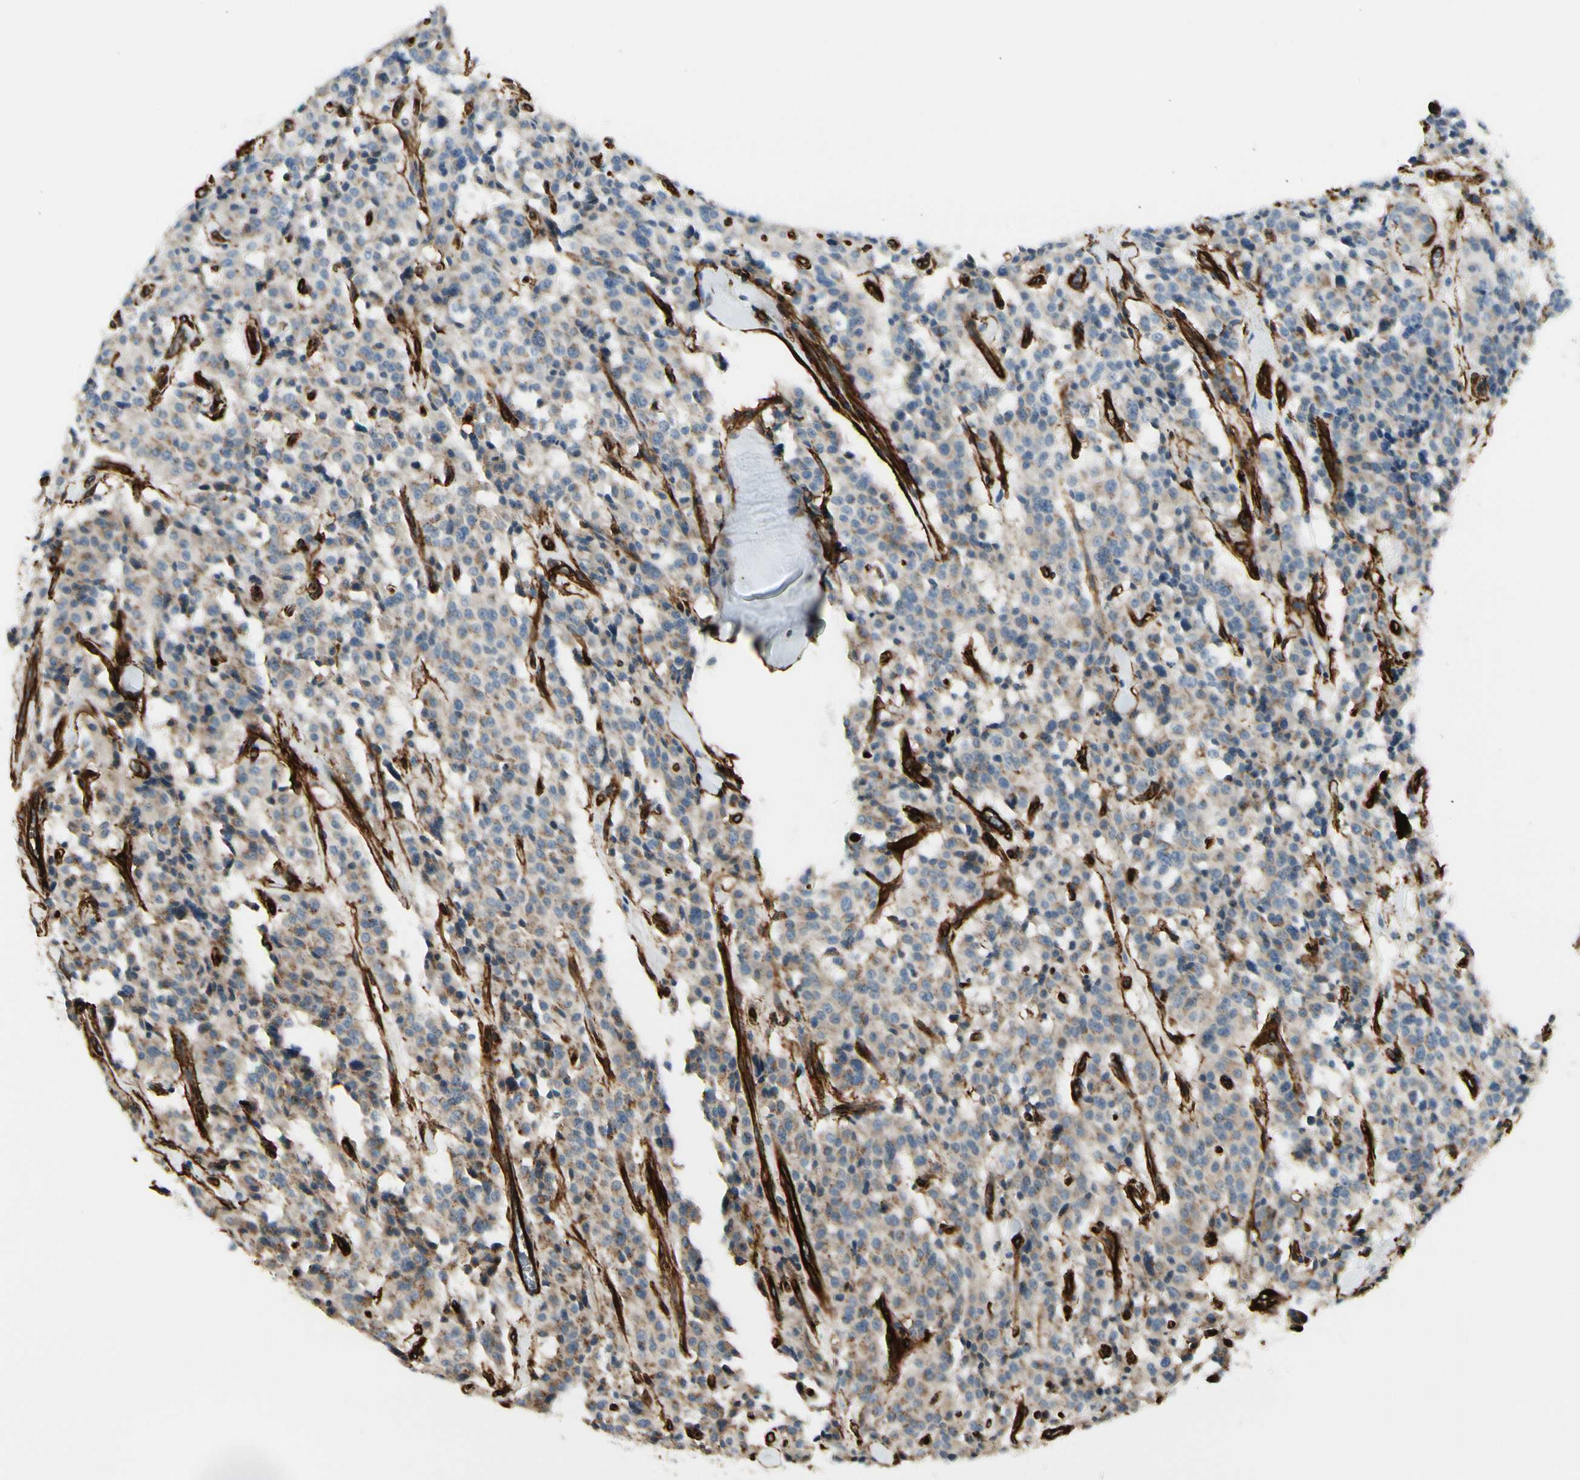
{"staining": {"intensity": "weak", "quantity": "25%-75%", "location": "cytoplasmic/membranous"}, "tissue": "carcinoid", "cell_type": "Tumor cells", "image_type": "cancer", "snomed": [{"axis": "morphology", "description": "Carcinoid, malignant, NOS"}, {"axis": "topography", "description": "Lung"}], "caption": "Immunohistochemical staining of human malignant carcinoid exhibits low levels of weak cytoplasmic/membranous protein staining in about 25%-75% of tumor cells.", "gene": "MCAM", "patient": {"sex": "male", "age": 30}}